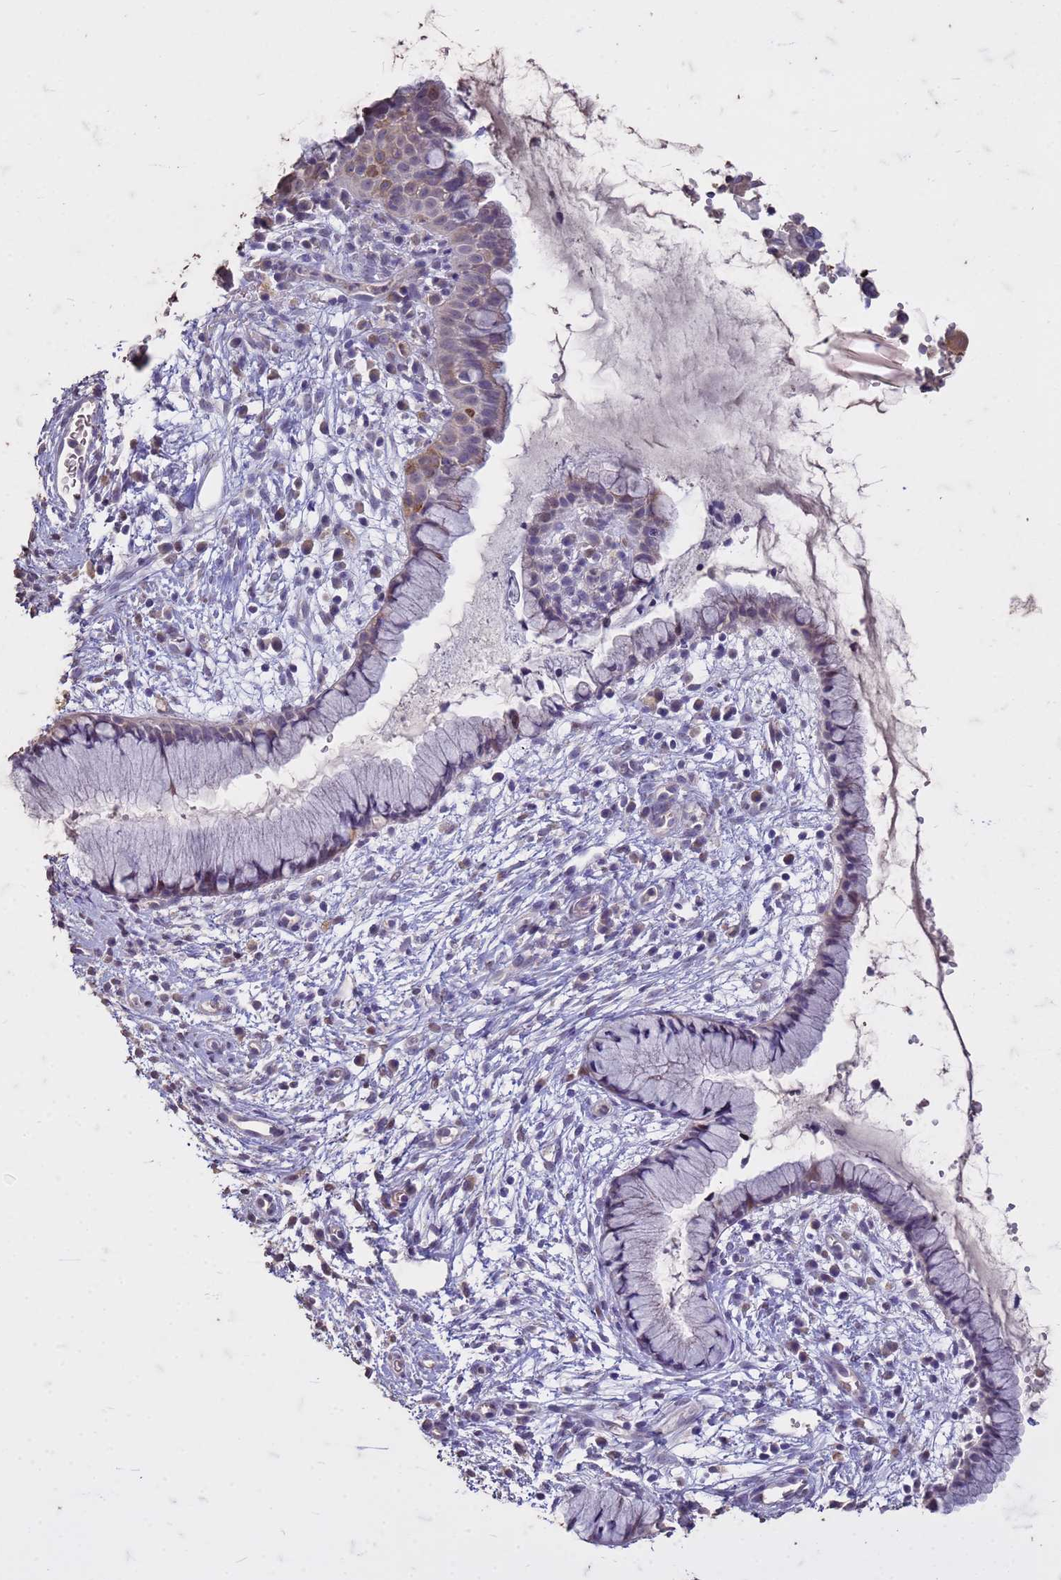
{"staining": {"intensity": "moderate", "quantity": "<25%", "location": "cytoplasmic/membranous"}, "tissue": "cervix", "cell_type": "Glandular cells", "image_type": "normal", "snomed": [{"axis": "morphology", "description": "Normal tissue, NOS"}, {"axis": "topography", "description": "Cervix"}], "caption": "This micrograph displays immunohistochemistry (IHC) staining of unremarkable cervix, with low moderate cytoplasmic/membranous positivity in approximately <25% of glandular cells.", "gene": "FAM184B", "patient": {"sex": "female", "age": 42}}